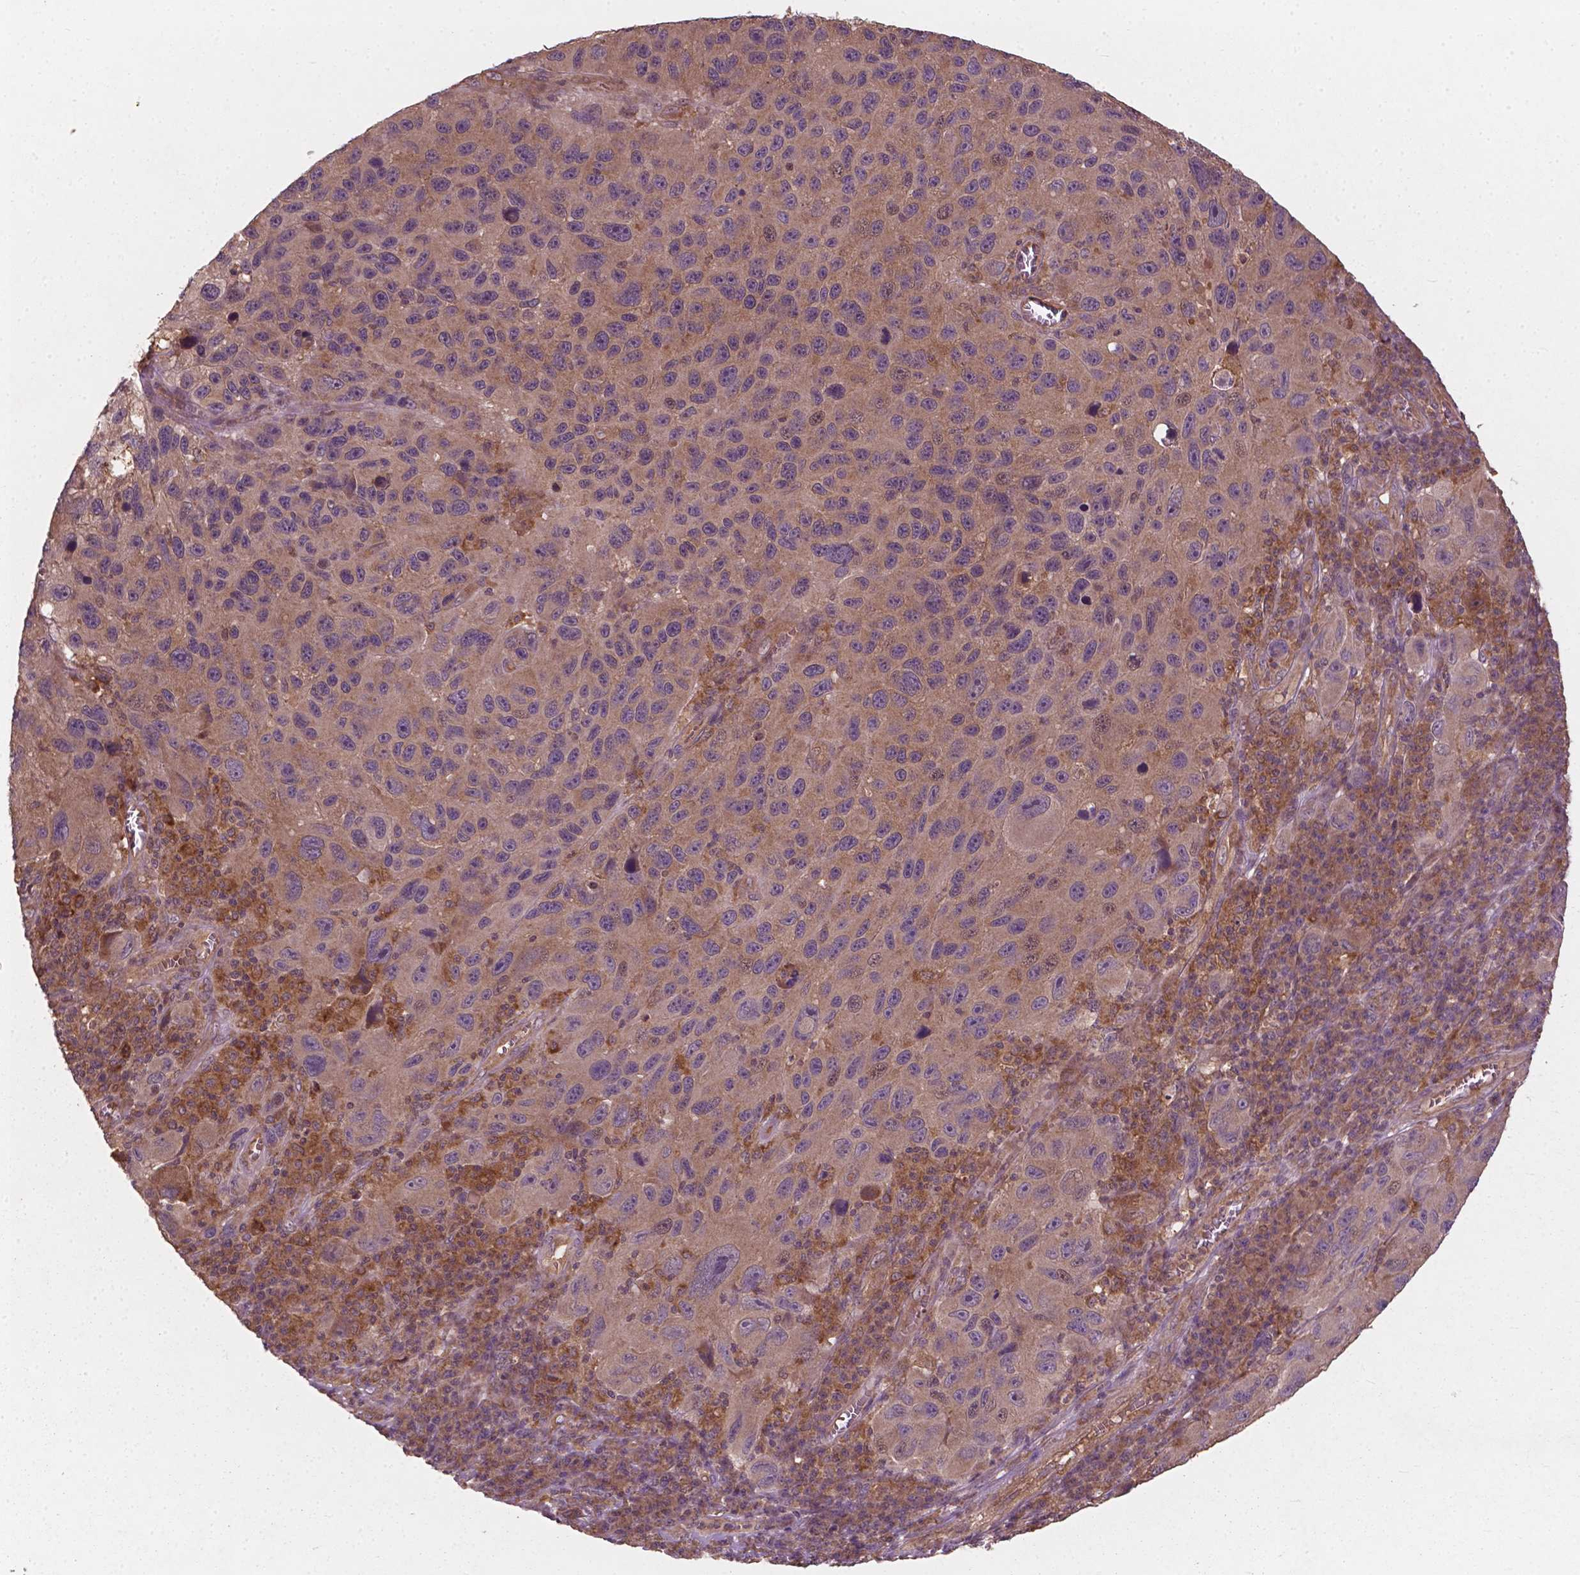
{"staining": {"intensity": "negative", "quantity": "none", "location": "none"}, "tissue": "melanoma", "cell_type": "Tumor cells", "image_type": "cancer", "snomed": [{"axis": "morphology", "description": "Malignant melanoma, NOS"}, {"axis": "topography", "description": "Skin"}], "caption": "Immunohistochemistry (IHC) of melanoma displays no staining in tumor cells.", "gene": "CYFIP2", "patient": {"sex": "male", "age": 53}}